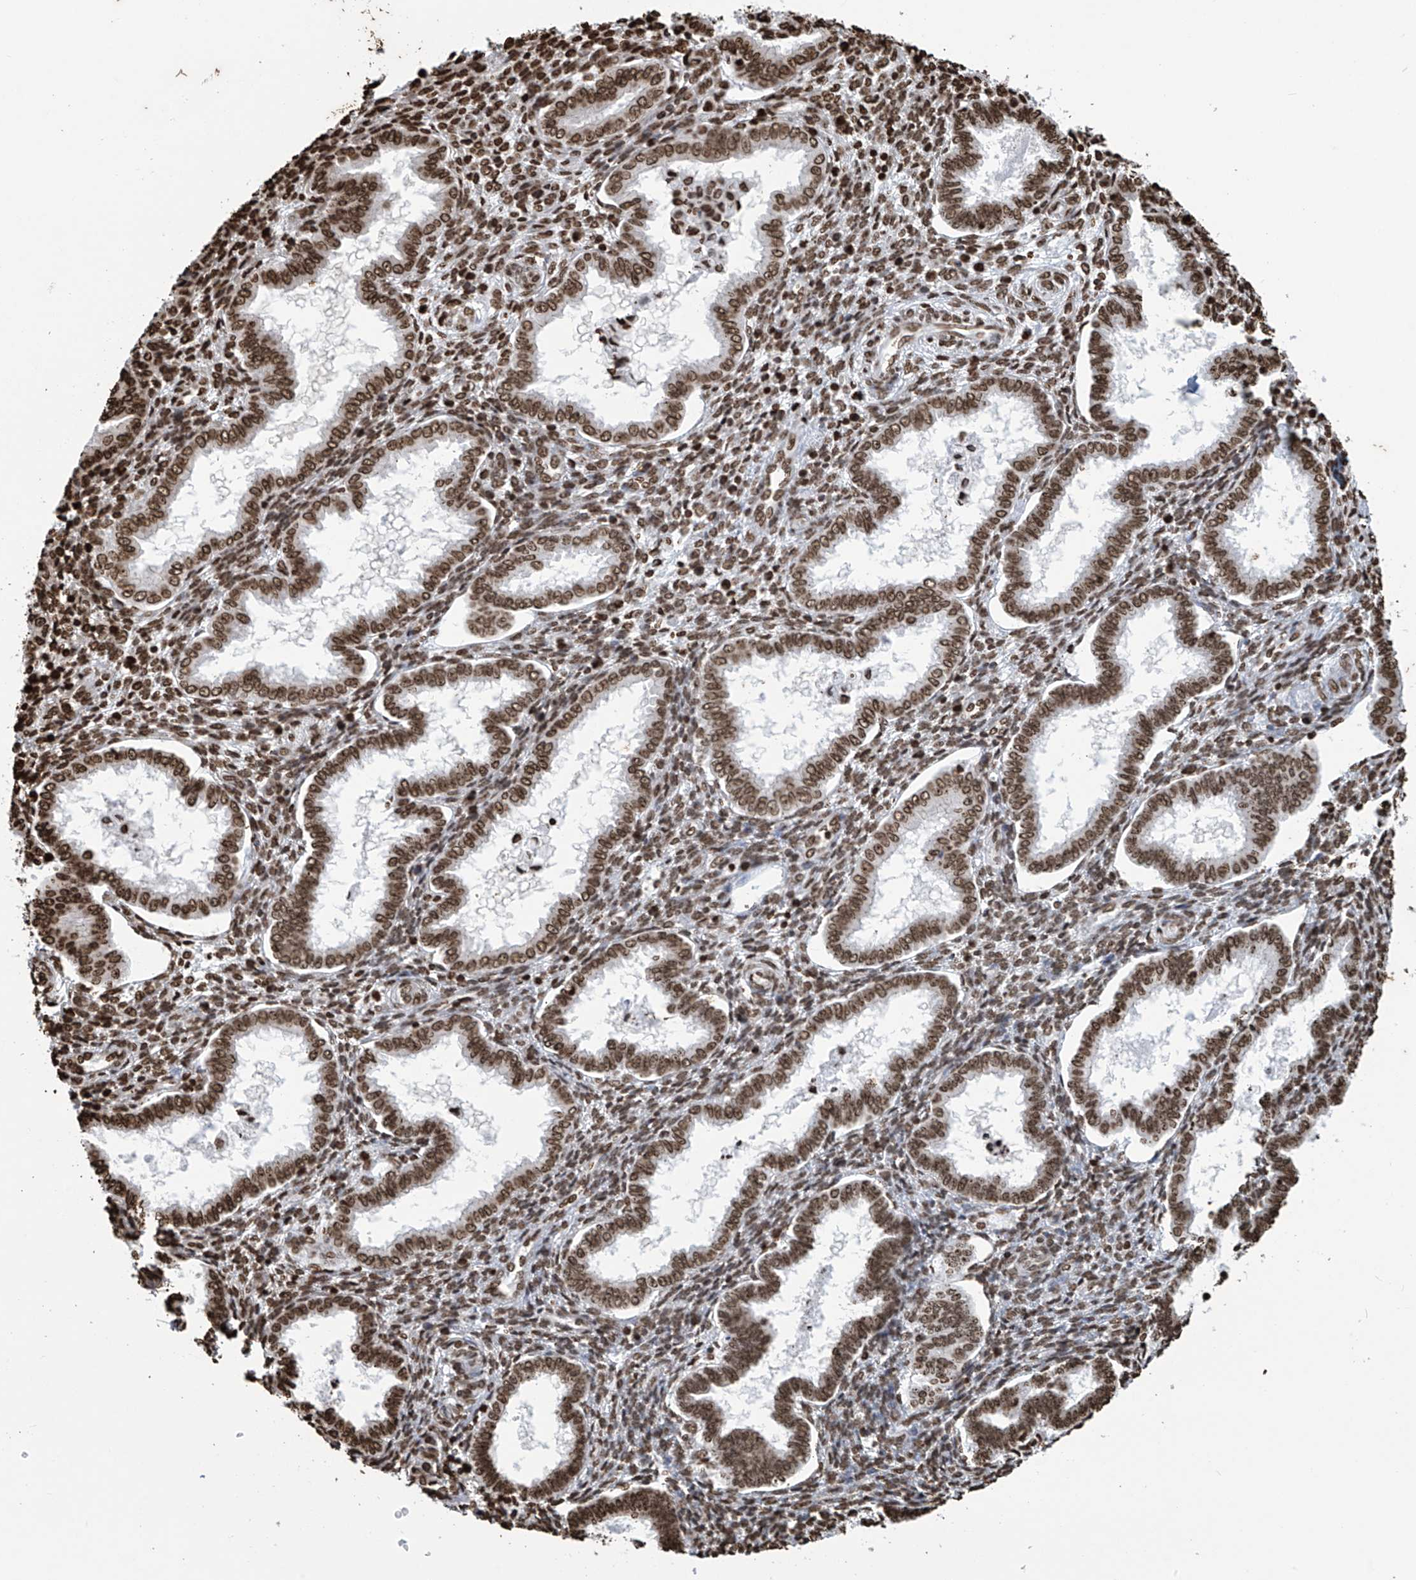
{"staining": {"intensity": "moderate", "quantity": ">75%", "location": "nuclear"}, "tissue": "endometrium", "cell_type": "Cells in endometrial stroma", "image_type": "normal", "snomed": [{"axis": "morphology", "description": "Normal tissue, NOS"}, {"axis": "topography", "description": "Endometrium"}], "caption": "IHC image of unremarkable human endometrium stained for a protein (brown), which exhibits medium levels of moderate nuclear expression in approximately >75% of cells in endometrial stroma.", "gene": "DPPA2", "patient": {"sex": "female", "age": 24}}